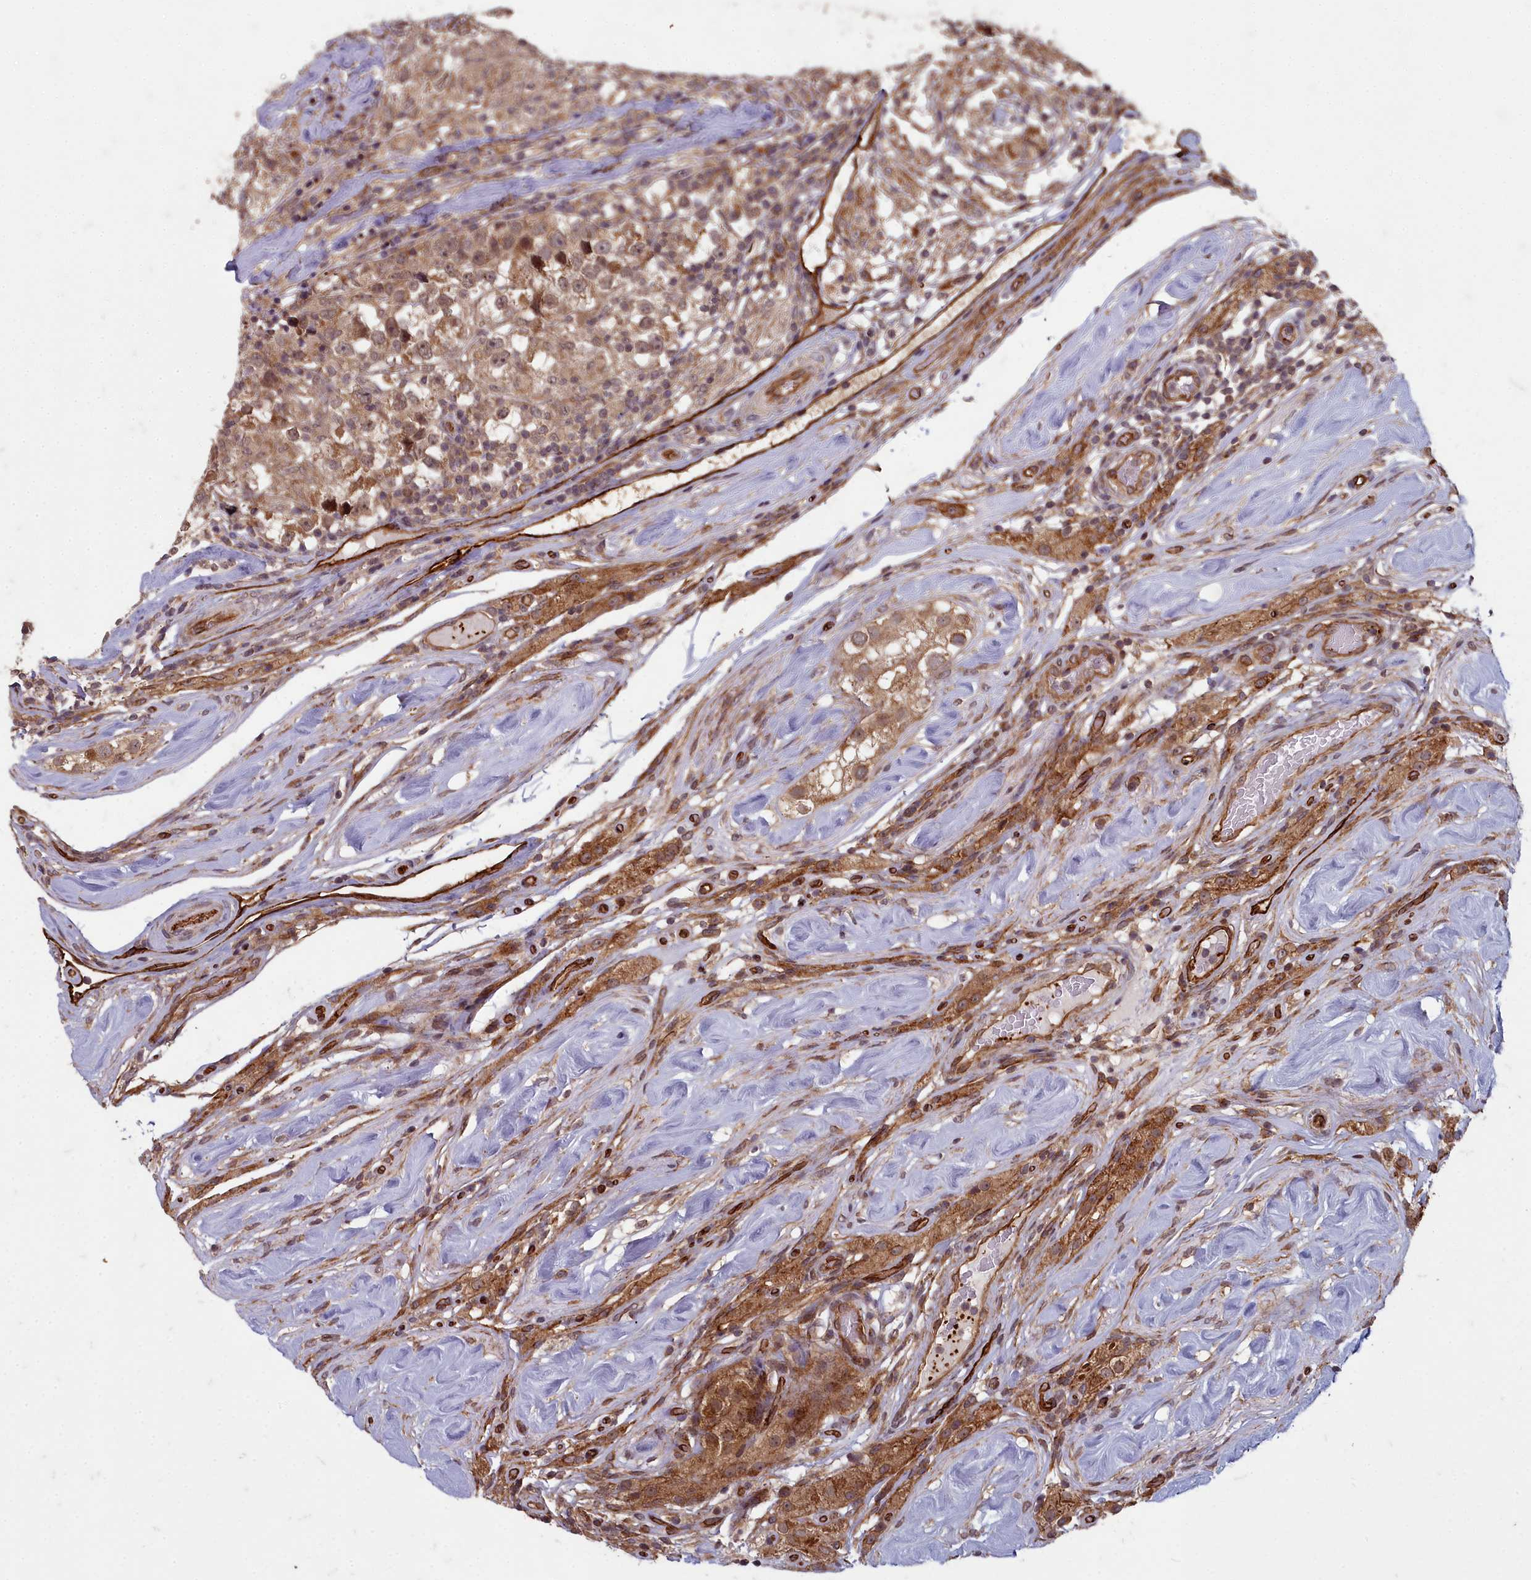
{"staining": {"intensity": "moderate", "quantity": ">75%", "location": "cytoplasmic/membranous,nuclear"}, "tissue": "testis cancer", "cell_type": "Tumor cells", "image_type": "cancer", "snomed": [{"axis": "morphology", "description": "Seminoma, NOS"}, {"axis": "topography", "description": "Testis"}], "caption": "Protein expression analysis of human testis cancer reveals moderate cytoplasmic/membranous and nuclear expression in about >75% of tumor cells.", "gene": "TSPYL4", "patient": {"sex": "male", "age": 46}}